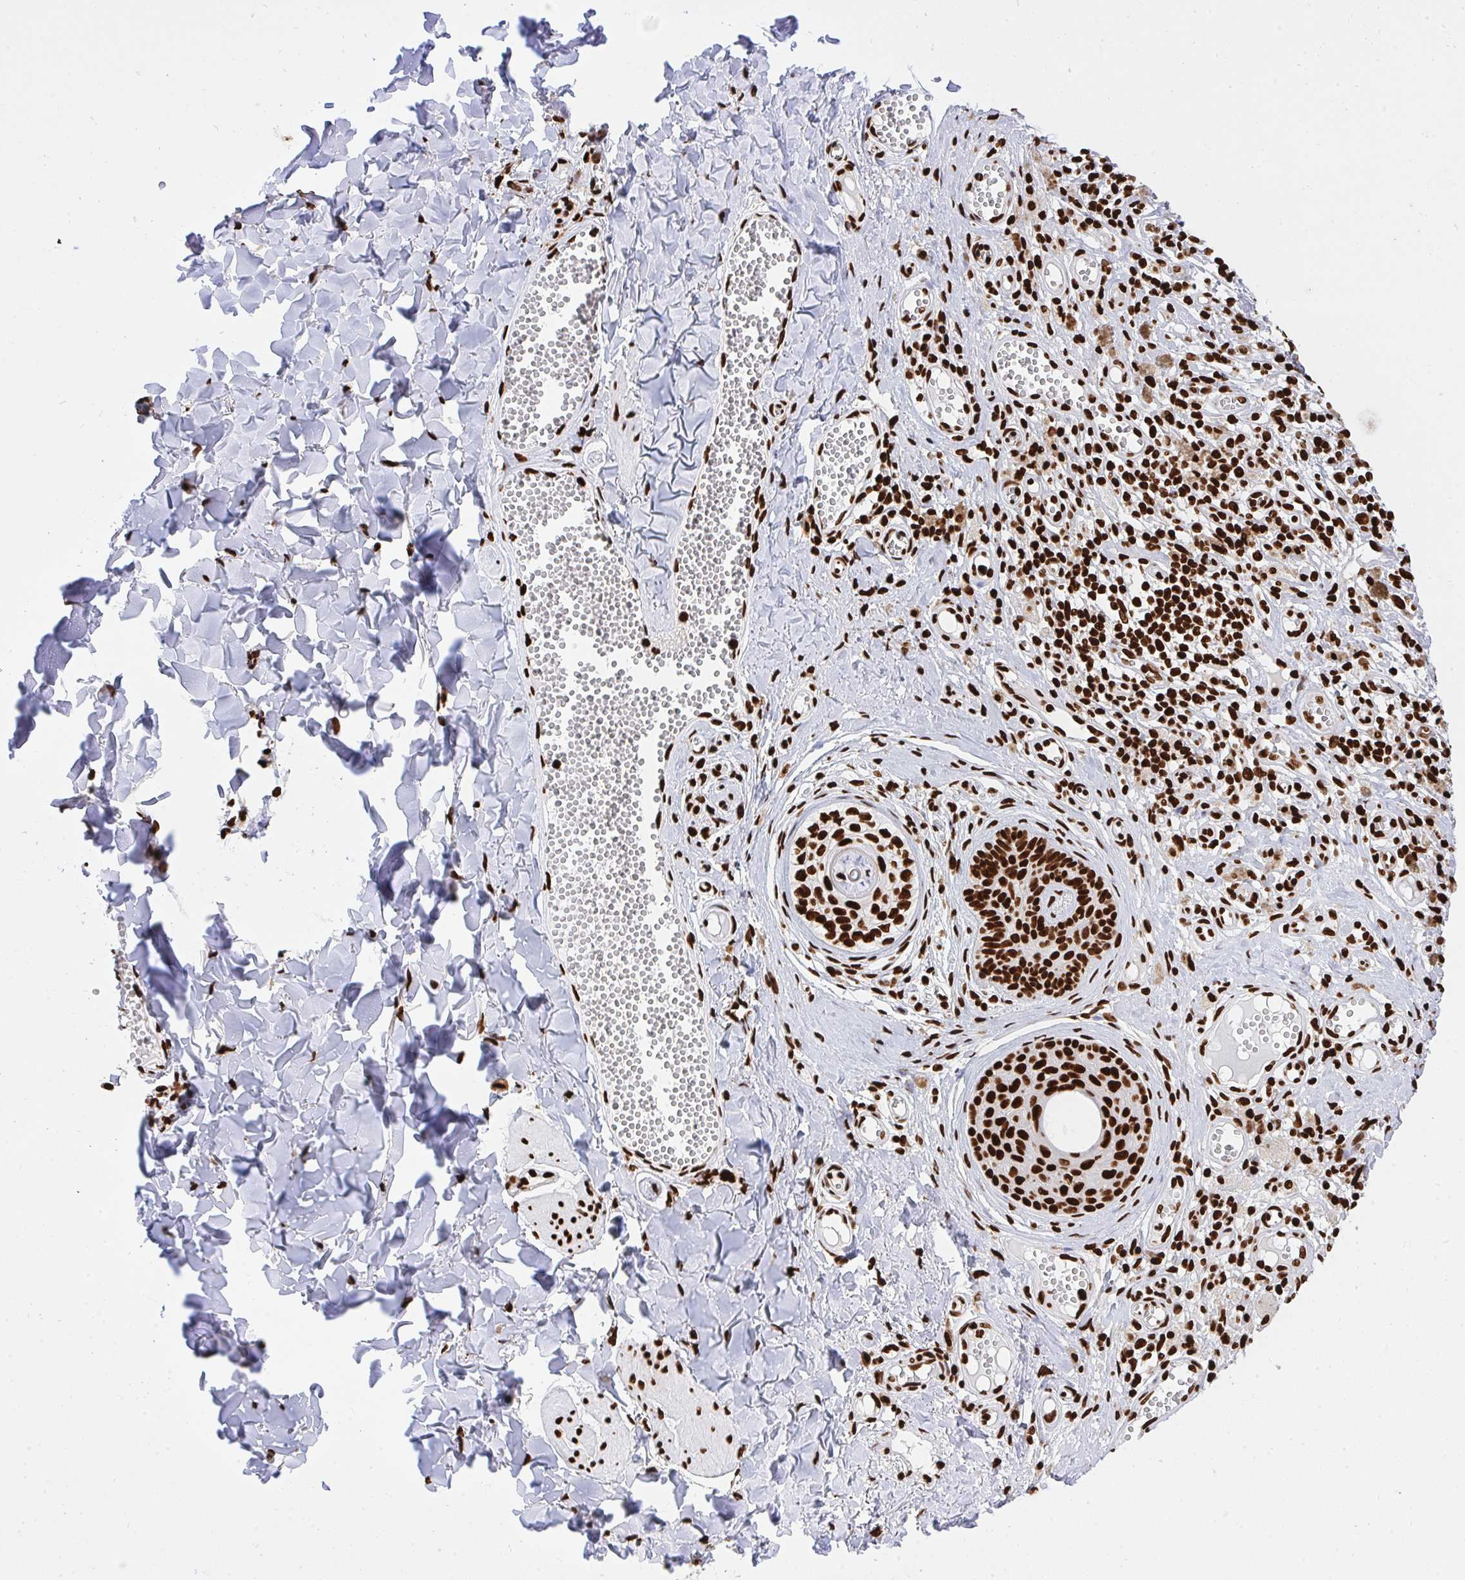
{"staining": {"intensity": "strong", "quantity": ">75%", "location": "nuclear"}, "tissue": "melanoma", "cell_type": "Tumor cells", "image_type": "cancer", "snomed": [{"axis": "morphology", "description": "Malignant melanoma, NOS"}, {"axis": "topography", "description": "Skin"}], "caption": "Immunohistochemistry of melanoma displays high levels of strong nuclear positivity in approximately >75% of tumor cells.", "gene": "HNRNPL", "patient": {"sex": "female", "age": 49}}